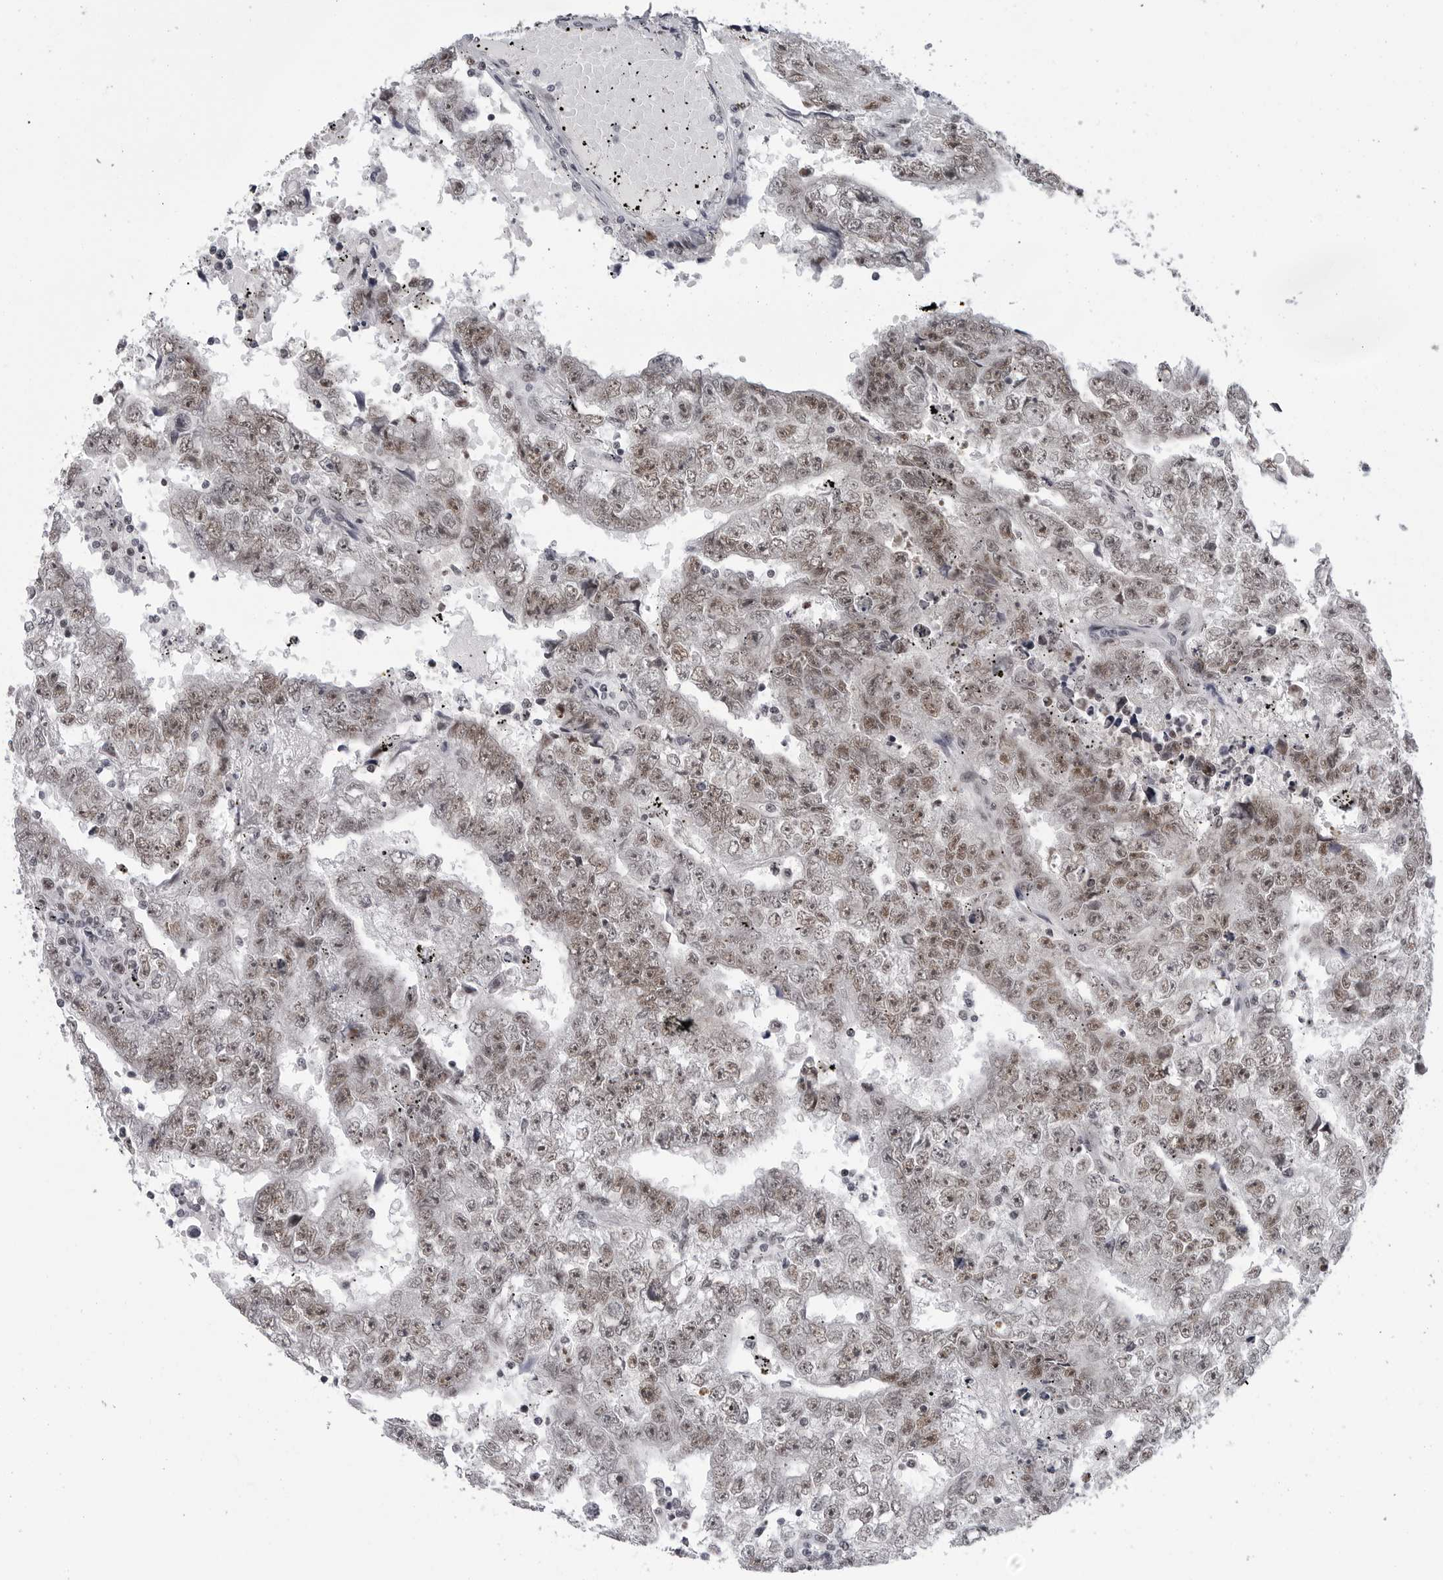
{"staining": {"intensity": "weak", "quantity": ">75%", "location": "nuclear"}, "tissue": "testis cancer", "cell_type": "Tumor cells", "image_type": "cancer", "snomed": [{"axis": "morphology", "description": "Carcinoma, Embryonal, NOS"}, {"axis": "topography", "description": "Testis"}], "caption": "Testis cancer (embryonal carcinoma) stained with immunohistochemistry (IHC) displays weak nuclear positivity in about >75% of tumor cells.", "gene": "SF3B4", "patient": {"sex": "male", "age": 25}}